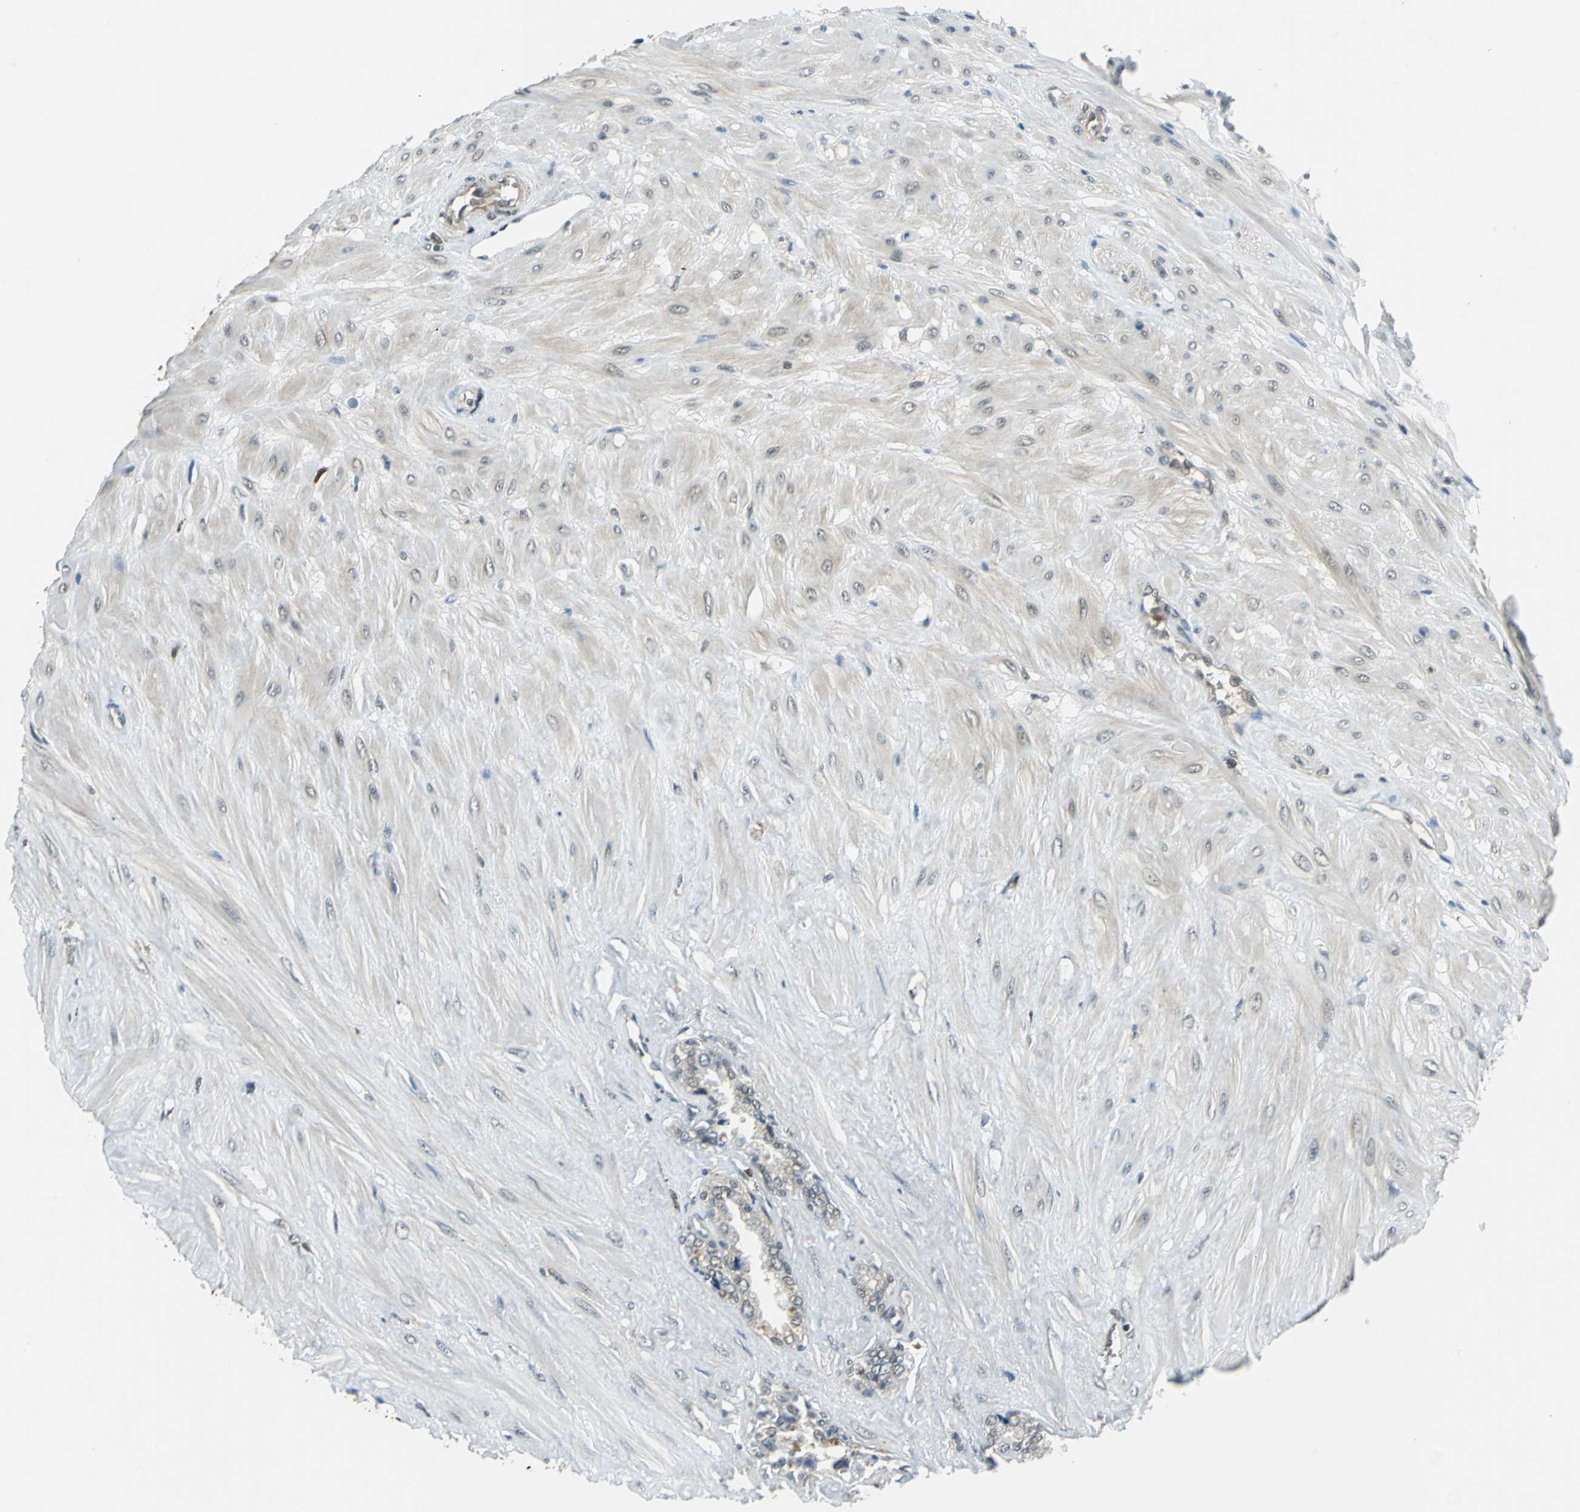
{"staining": {"intensity": "moderate", "quantity": "<25%", "location": "cytoplasmic/membranous,nuclear"}, "tissue": "seminal vesicle", "cell_type": "Glandular cells", "image_type": "normal", "snomed": [{"axis": "morphology", "description": "Normal tissue, NOS"}, {"axis": "topography", "description": "Seminal veicle"}], "caption": "Protein expression analysis of benign seminal vesicle exhibits moderate cytoplasmic/membranous,nuclear positivity in about <25% of glandular cells.", "gene": "ARPC3", "patient": {"sex": "male", "age": 46}}